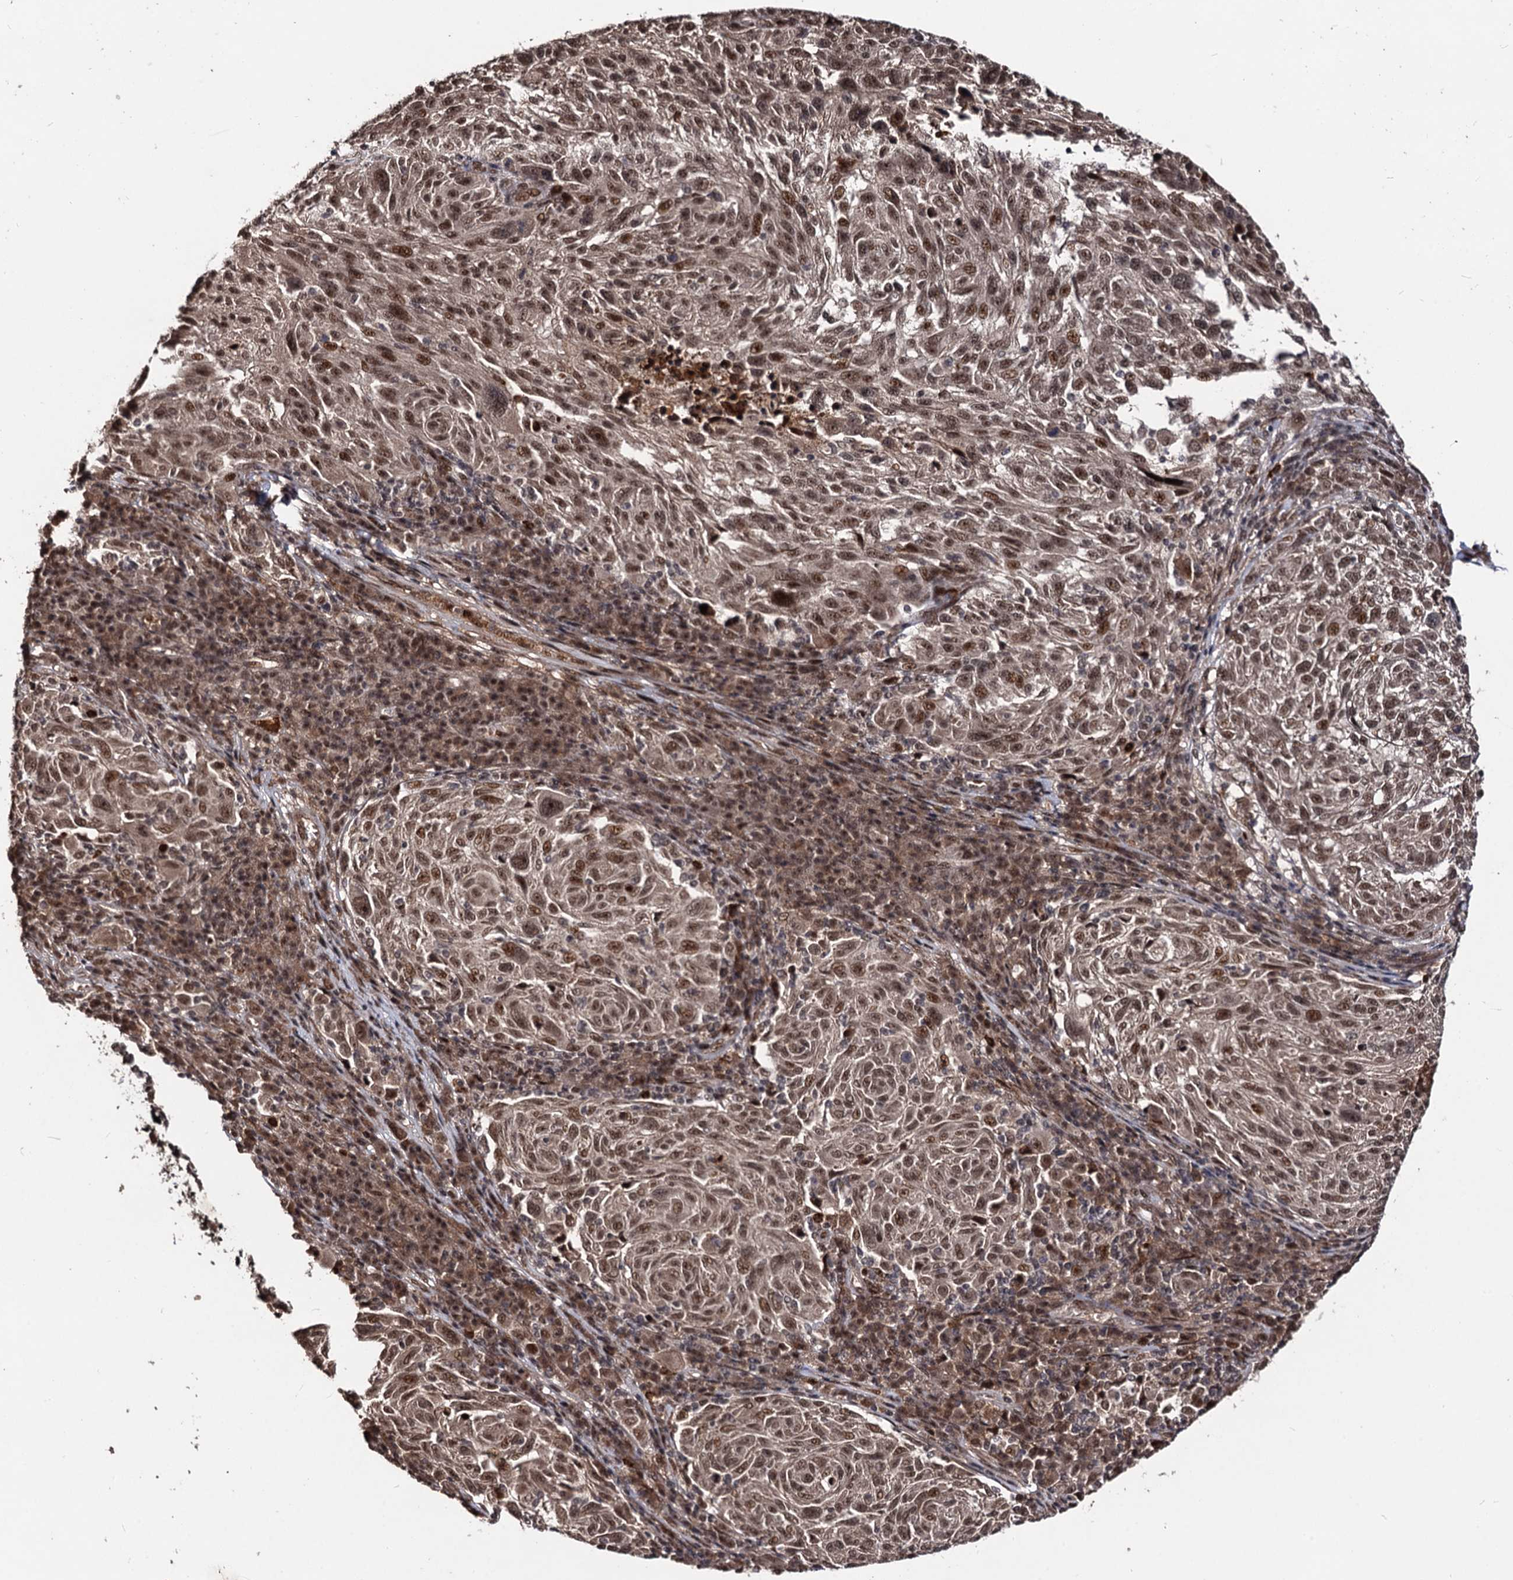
{"staining": {"intensity": "moderate", "quantity": ">75%", "location": "cytoplasmic/membranous,nuclear"}, "tissue": "melanoma", "cell_type": "Tumor cells", "image_type": "cancer", "snomed": [{"axis": "morphology", "description": "Malignant melanoma, NOS"}, {"axis": "topography", "description": "Skin"}], "caption": "Immunohistochemical staining of malignant melanoma exhibits medium levels of moderate cytoplasmic/membranous and nuclear protein staining in about >75% of tumor cells.", "gene": "SFSWAP", "patient": {"sex": "male", "age": 53}}